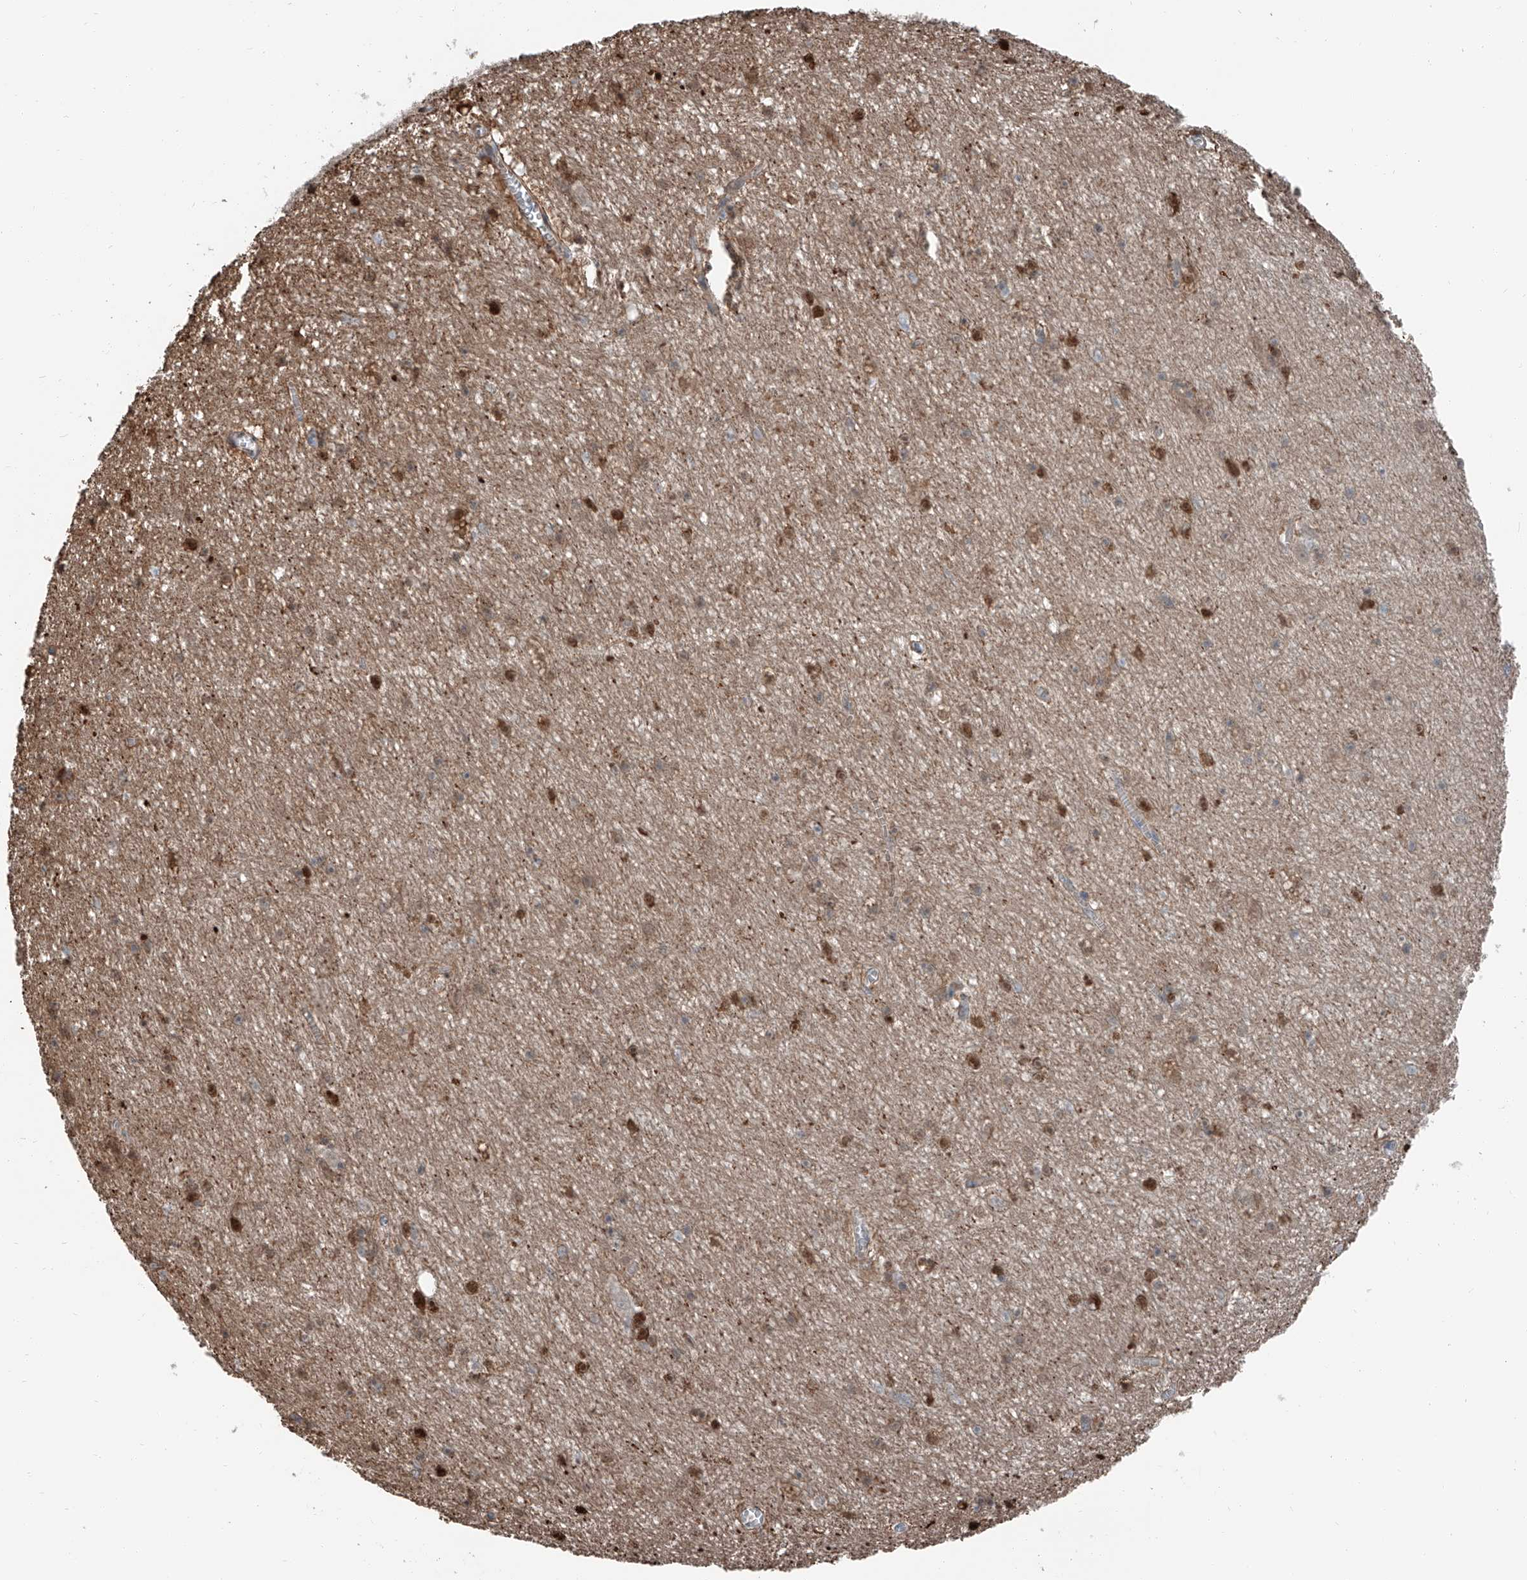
{"staining": {"intensity": "strong", "quantity": "<25%", "location": "cytoplasmic/membranous,nuclear"}, "tissue": "hippocampus", "cell_type": "Glial cells", "image_type": "normal", "snomed": [{"axis": "morphology", "description": "Normal tissue, NOS"}, {"axis": "topography", "description": "Hippocampus"}], "caption": "Glial cells show strong cytoplasmic/membranous,nuclear staining in approximately <25% of cells in normal hippocampus.", "gene": "HSPA6", "patient": {"sex": "female", "age": 64}}